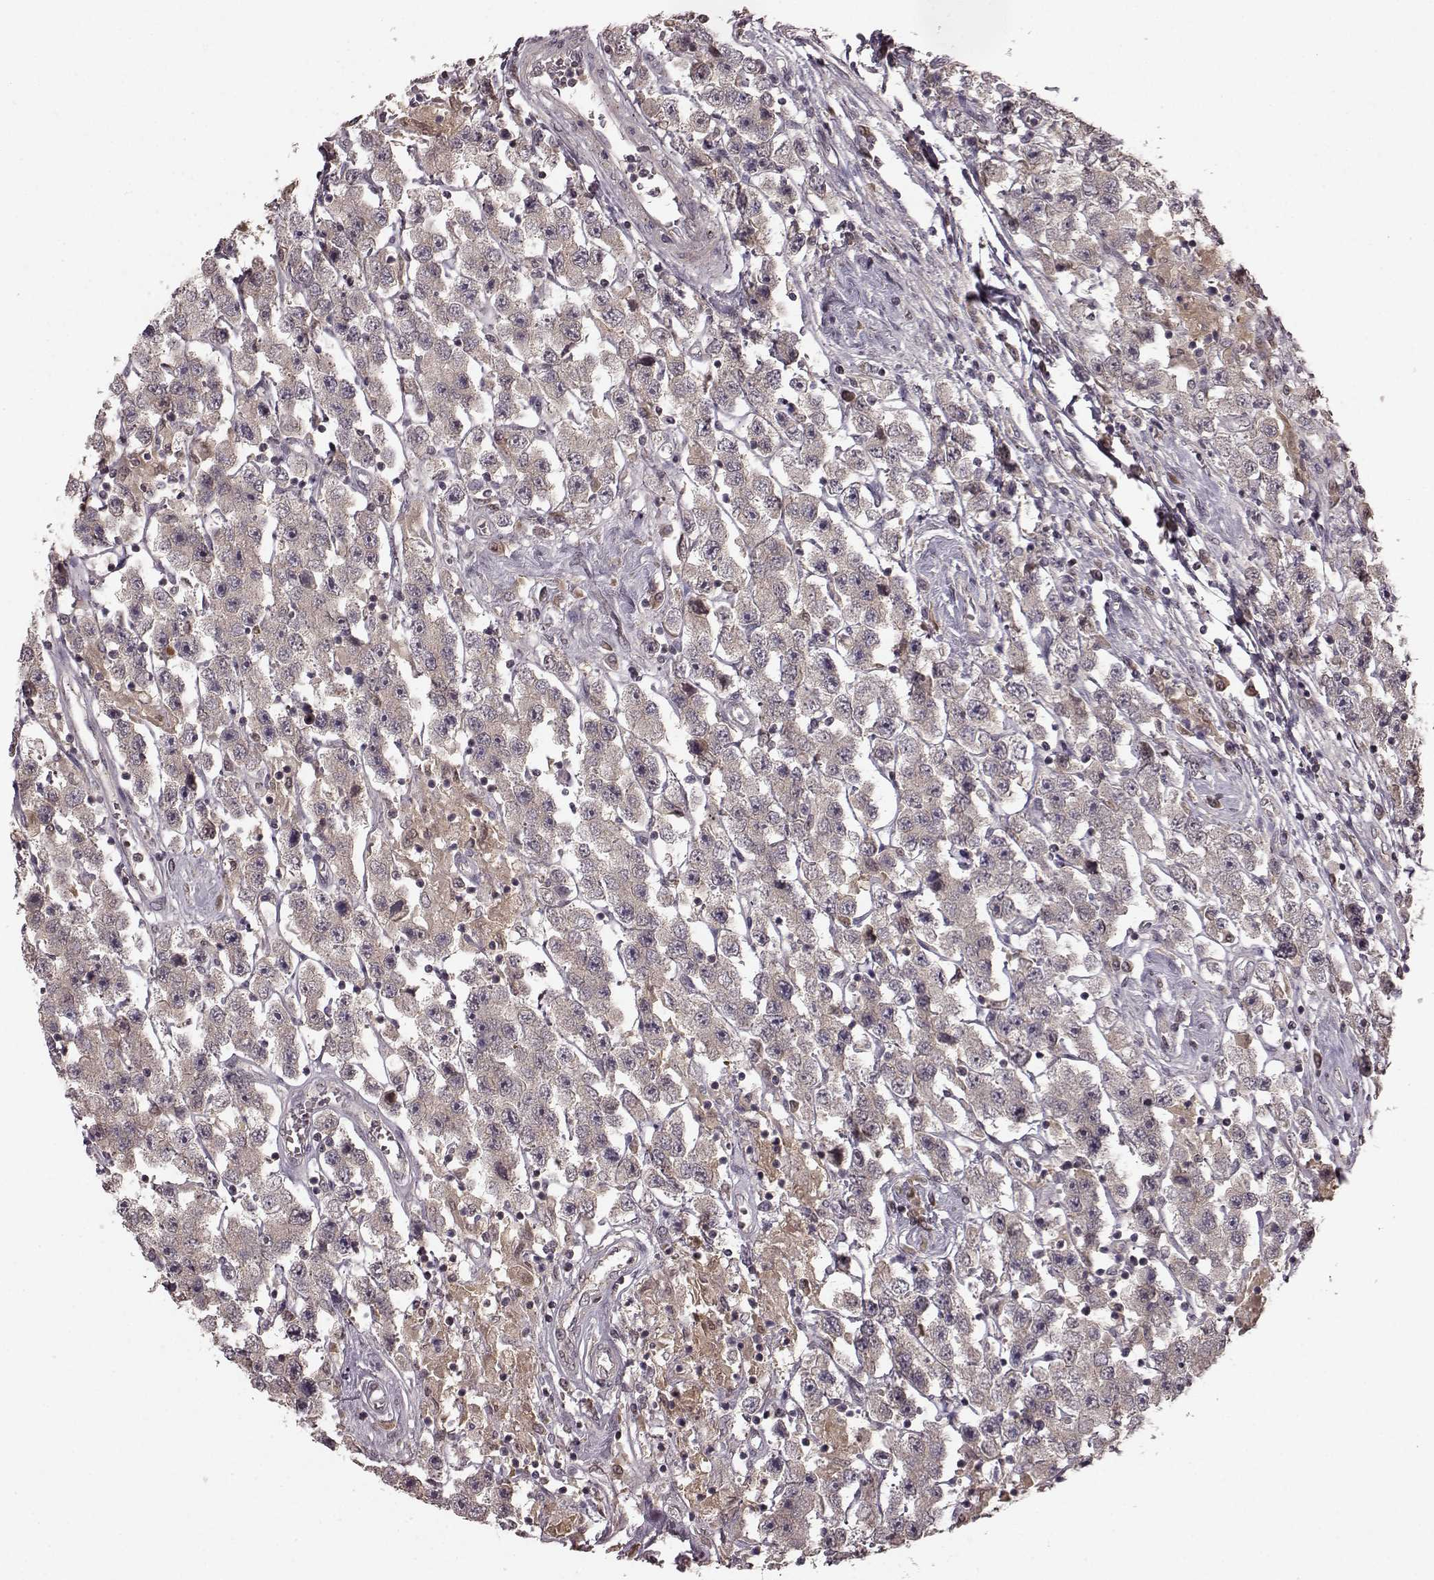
{"staining": {"intensity": "negative", "quantity": "none", "location": "none"}, "tissue": "testis cancer", "cell_type": "Tumor cells", "image_type": "cancer", "snomed": [{"axis": "morphology", "description": "Seminoma, NOS"}, {"axis": "topography", "description": "Testis"}], "caption": "The photomicrograph exhibits no staining of tumor cells in testis cancer.", "gene": "GSS", "patient": {"sex": "male", "age": 45}}